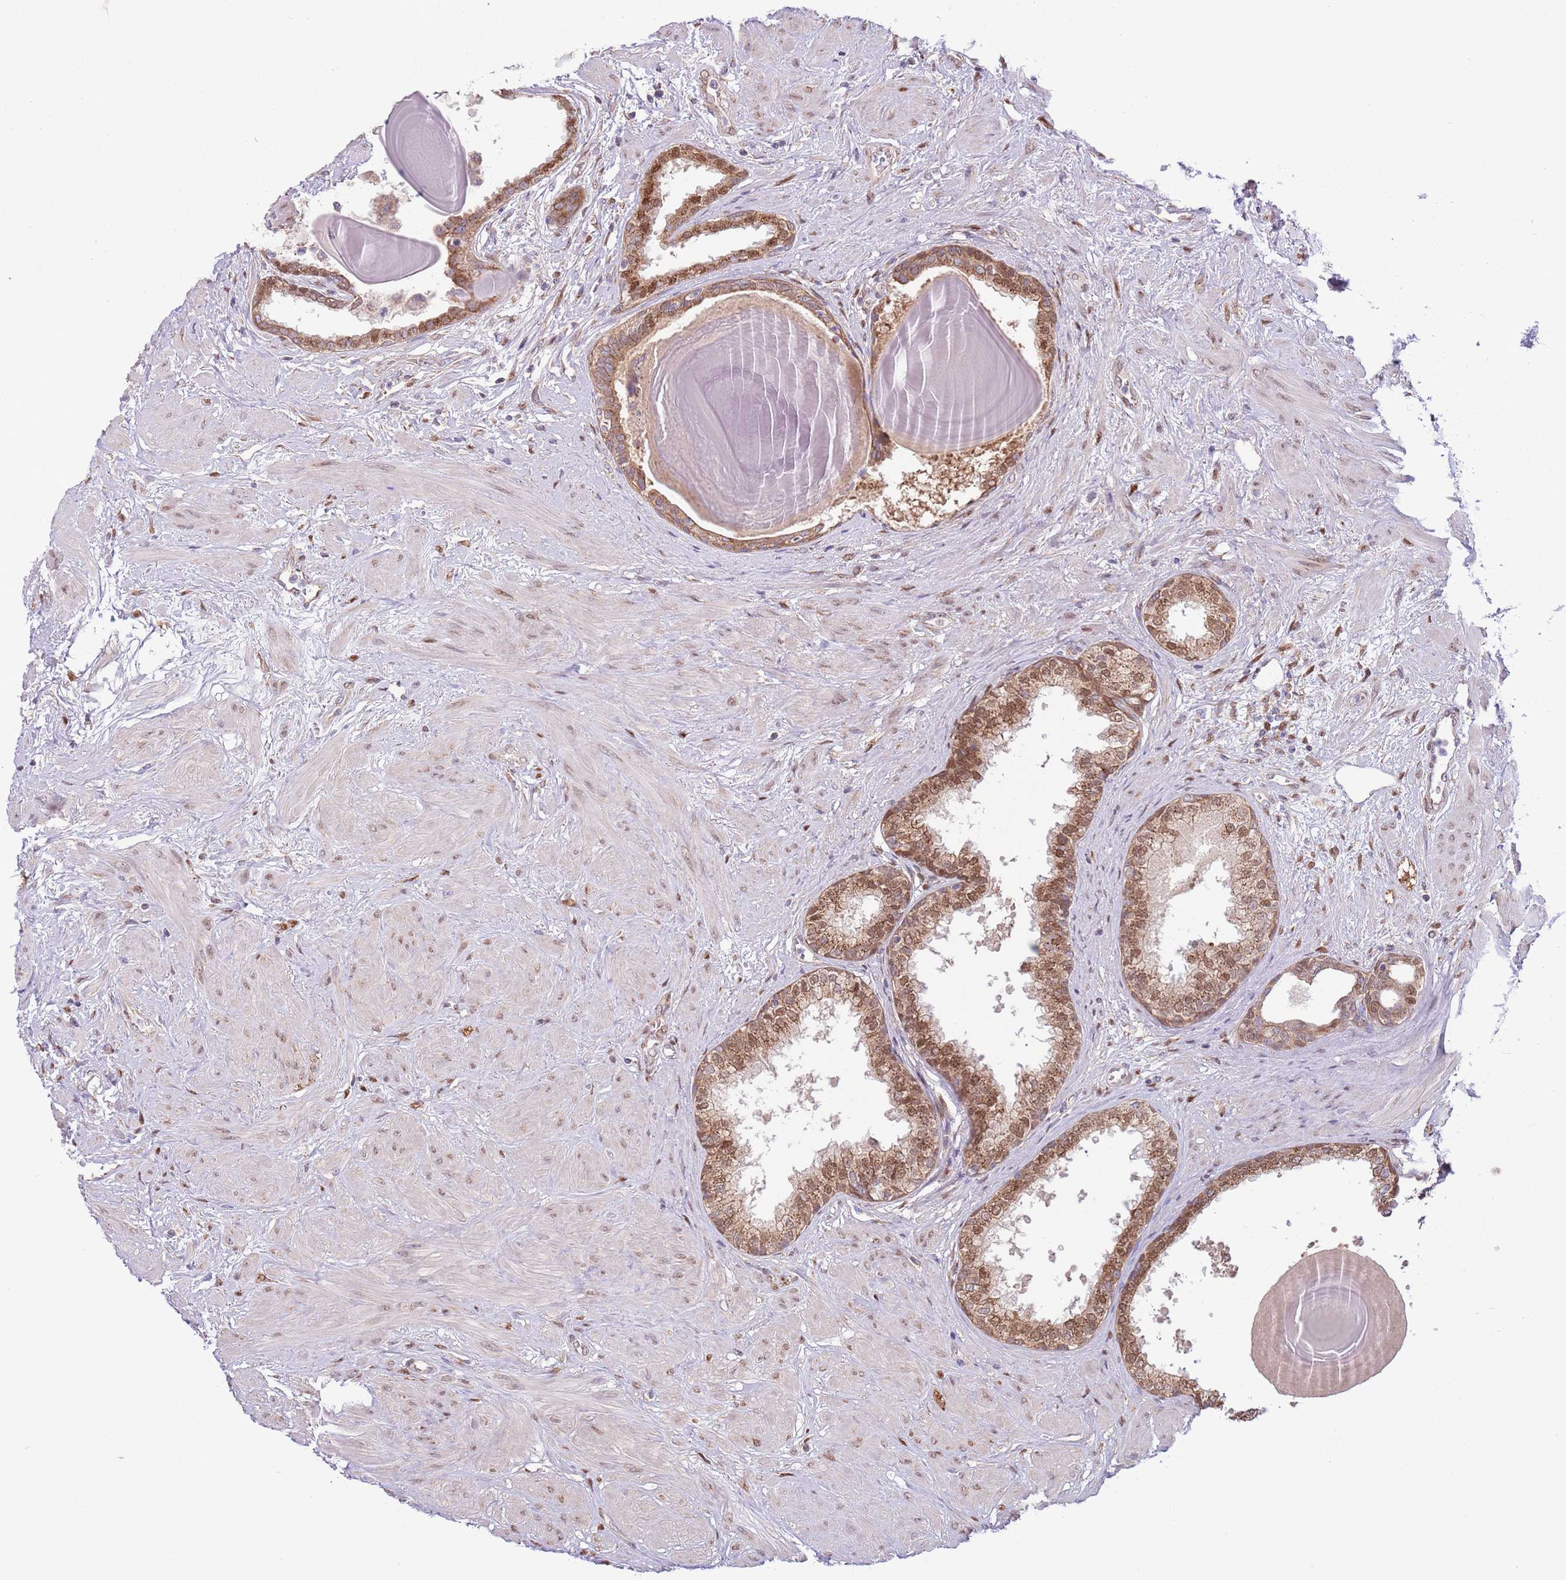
{"staining": {"intensity": "moderate", "quantity": ">75%", "location": "cytoplasmic/membranous,nuclear"}, "tissue": "prostate", "cell_type": "Glandular cells", "image_type": "normal", "snomed": [{"axis": "morphology", "description": "Normal tissue, NOS"}, {"axis": "topography", "description": "Prostate"}], "caption": "This image exhibits IHC staining of benign human prostate, with medium moderate cytoplasmic/membranous,nuclear expression in approximately >75% of glandular cells.", "gene": "ARL2BP", "patient": {"sex": "male", "age": 48}}